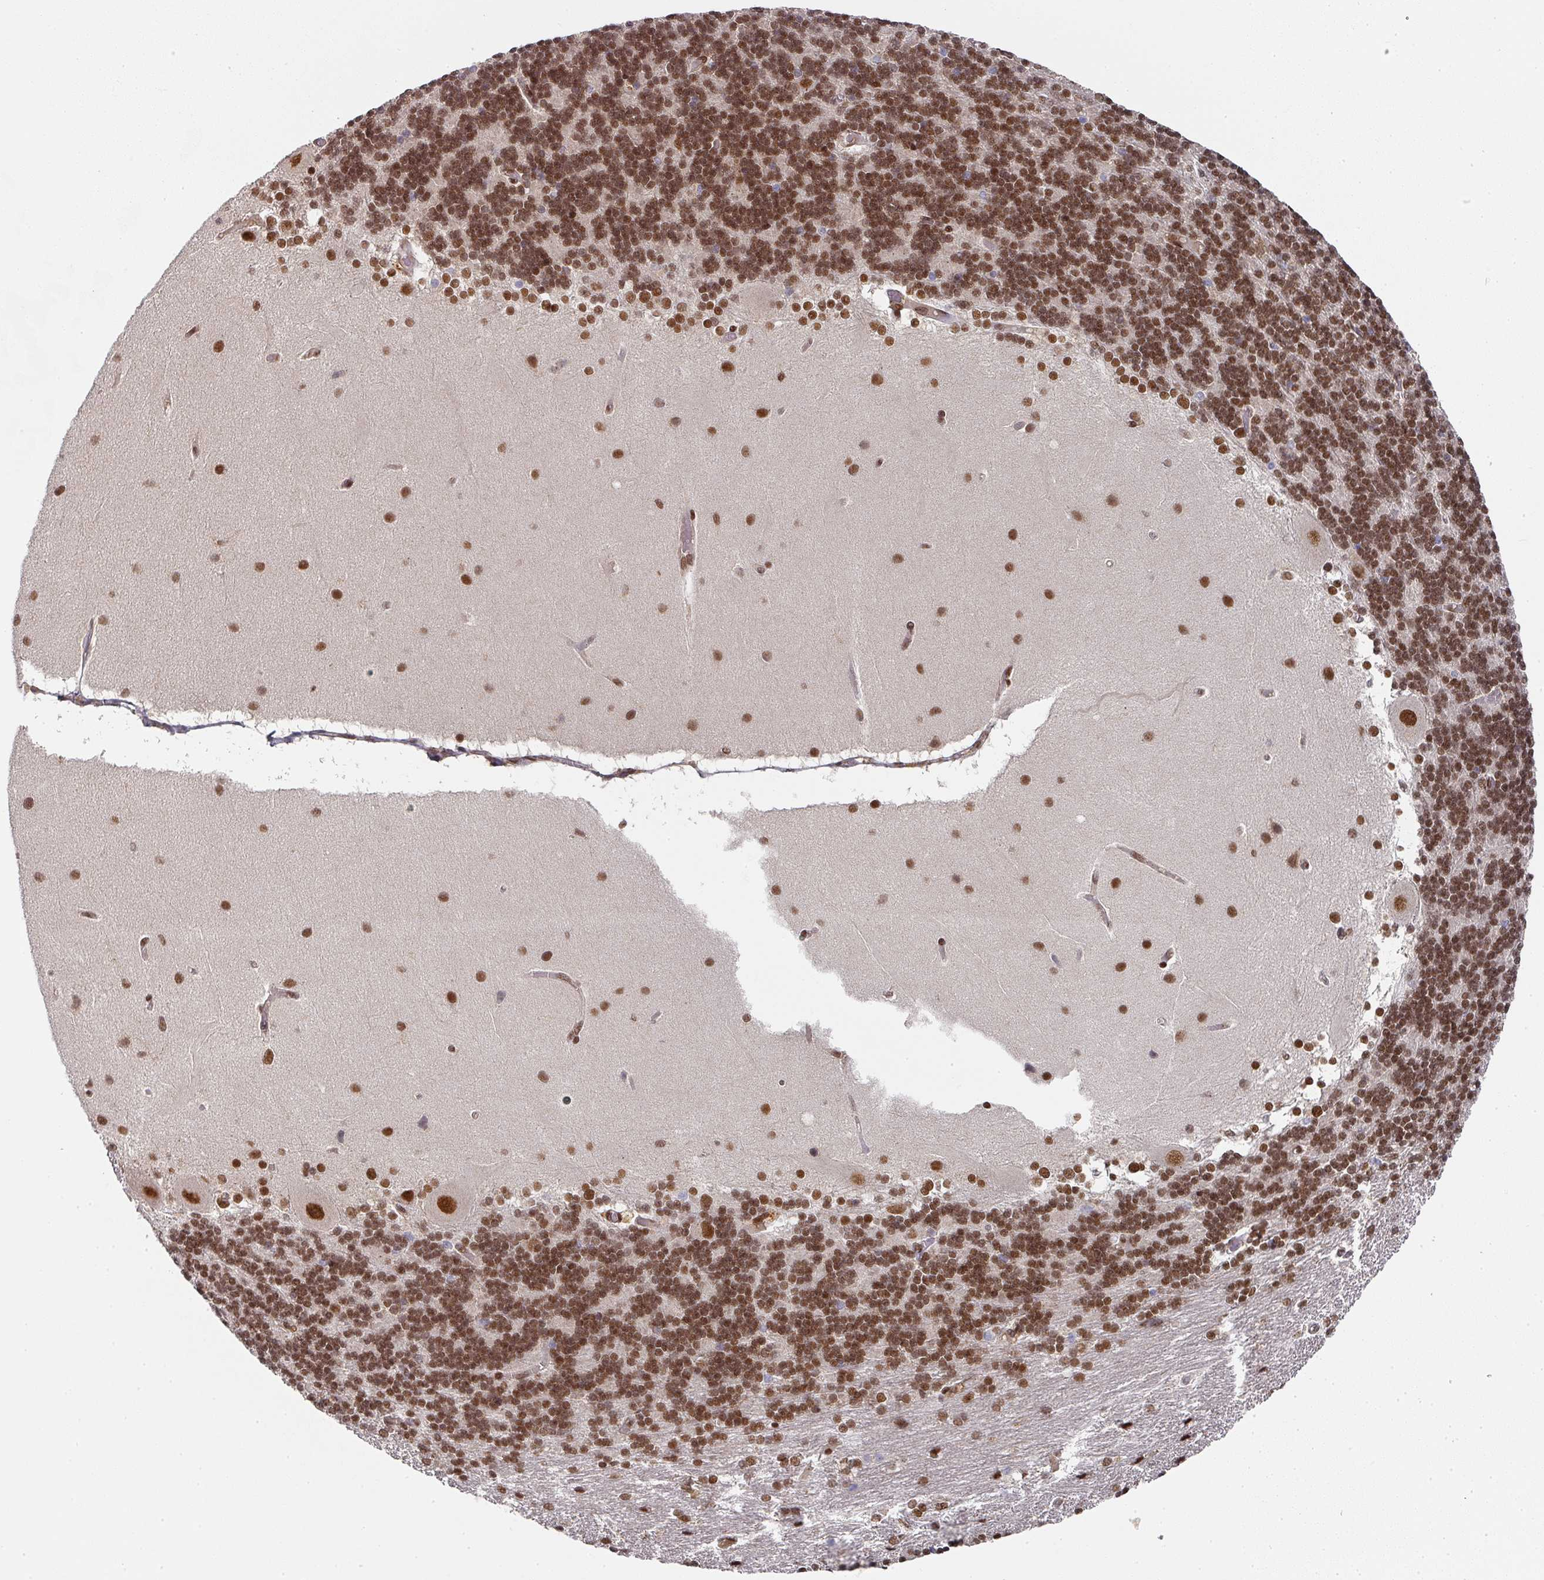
{"staining": {"intensity": "strong", "quantity": ">75%", "location": "nuclear"}, "tissue": "cerebellum", "cell_type": "Cells in granular layer", "image_type": "normal", "snomed": [{"axis": "morphology", "description": "Normal tissue, NOS"}, {"axis": "topography", "description": "Cerebellum"}], "caption": "DAB immunohistochemical staining of unremarkable human cerebellum shows strong nuclear protein staining in approximately >75% of cells in granular layer.", "gene": "DIDO1", "patient": {"sex": "female", "age": 54}}